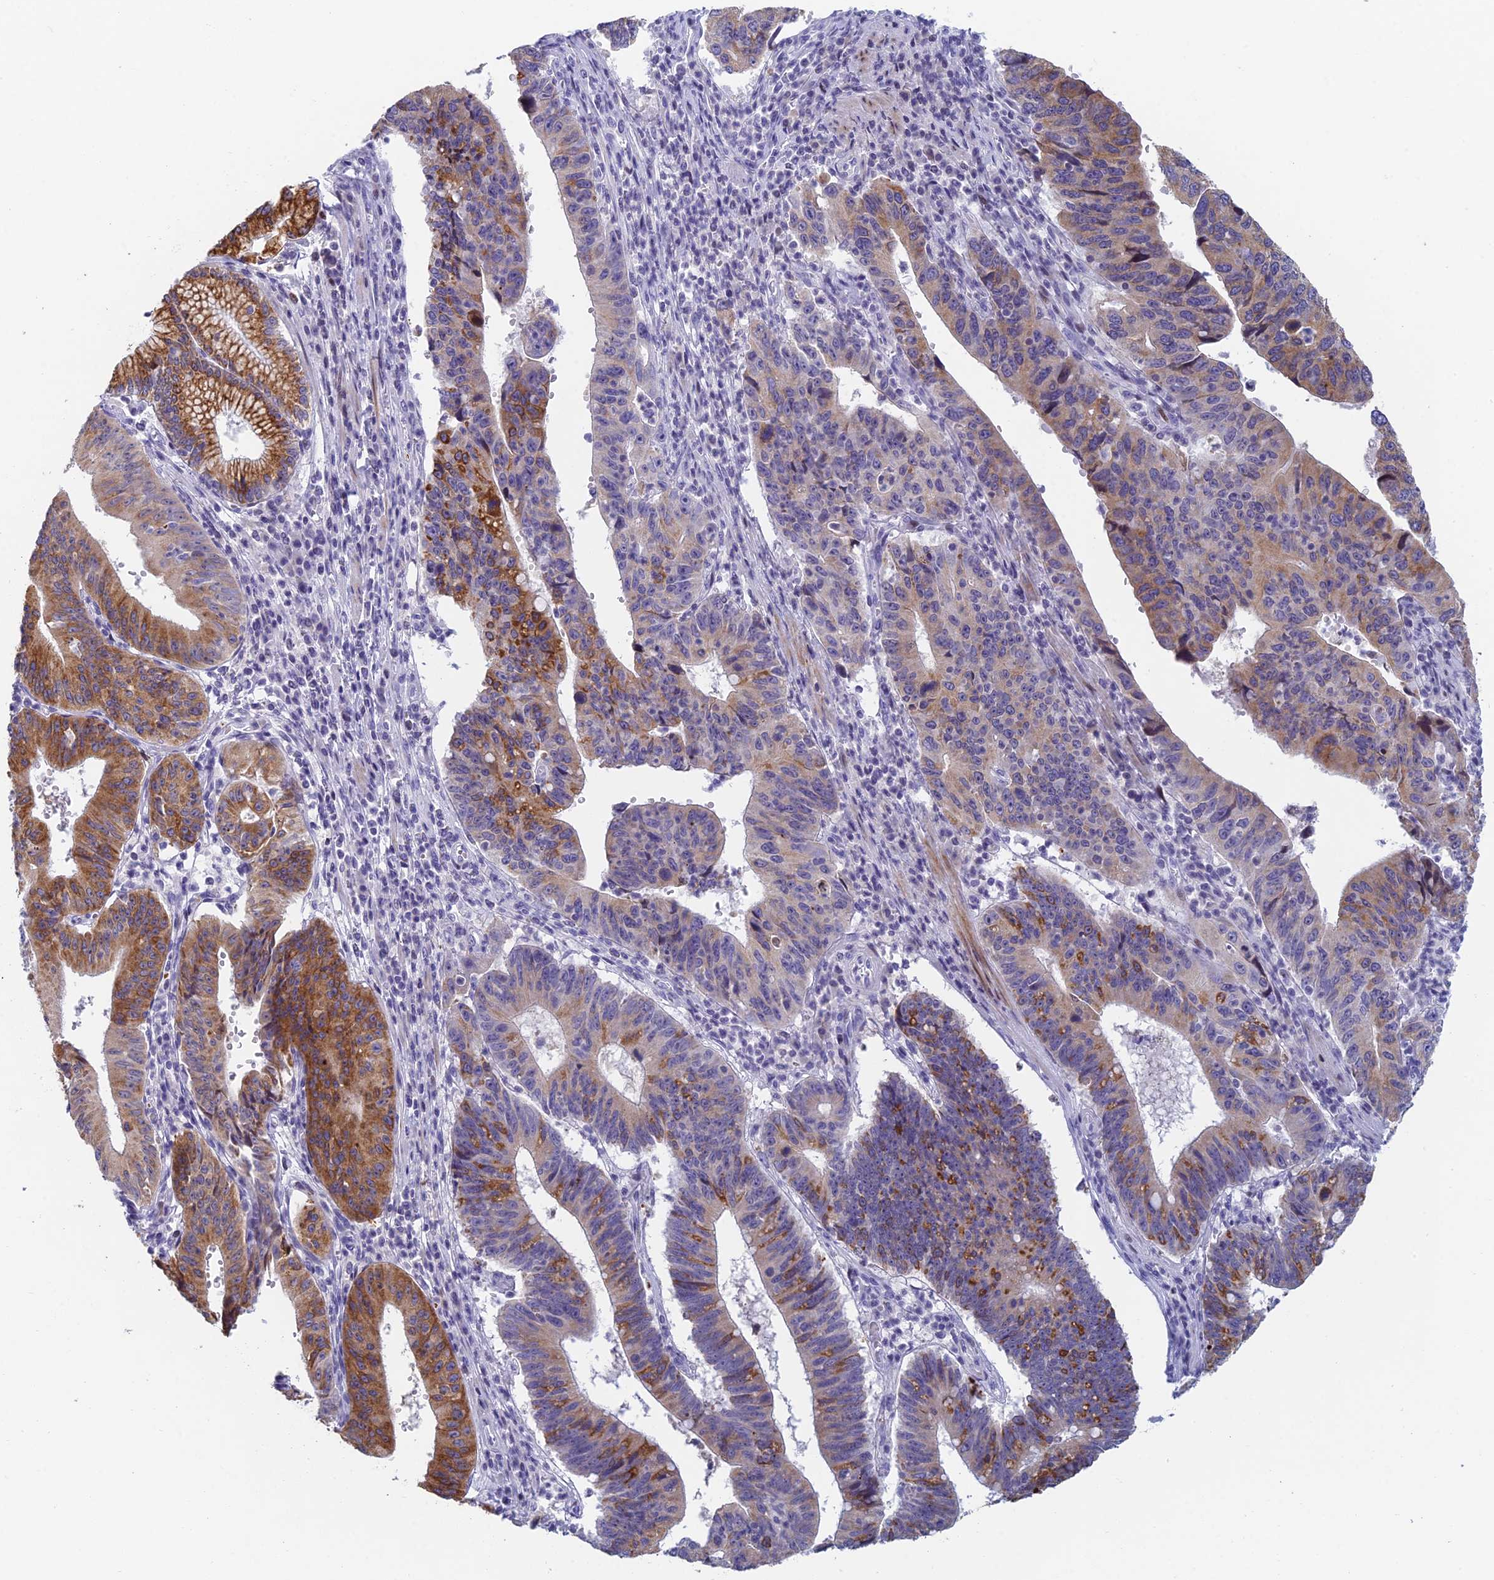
{"staining": {"intensity": "moderate", "quantity": "25%-75%", "location": "cytoplasmic/membranous"}, "tissue": "stomach cancer", "cell_type": "Tumor cells", "image_type": "cancer", "snomed": [{"axis": "morphology", "description": "Adenocarcinoma, NOS"}, {"axis": "topography", "description": "Stomach"}], "caption": "A high-resolution histopathology image shows IHC staining of adenocarcinoma (stomach), which displays moderate cytoplasmic/membranous staining in about 25%-75% of tumor cells.", "gene": "REXO5", "patient": {"sex": "male", "age": 59}}